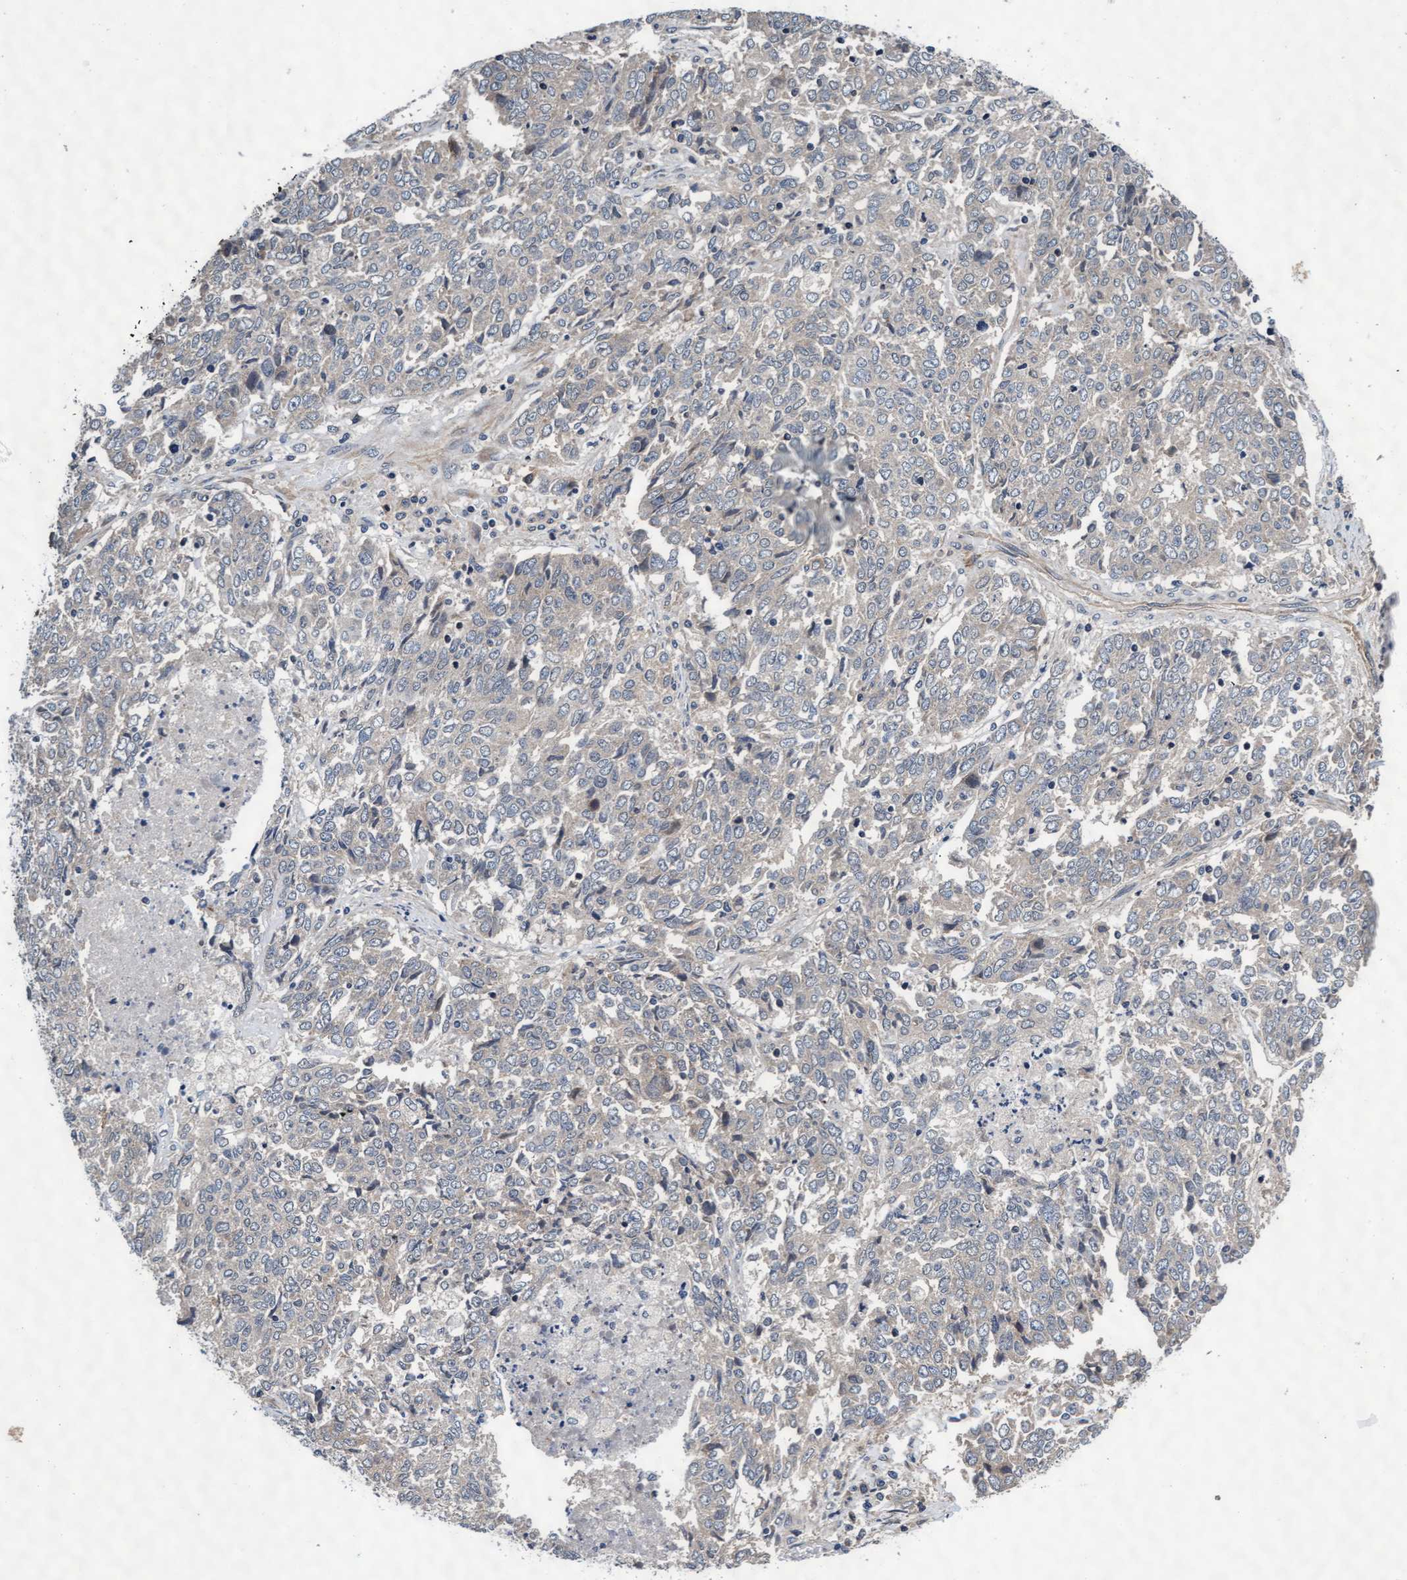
{"staining": {"intensity": "negative", "quantity": "none", "location": "none"}, "tissue": "endometrial cancer", "cell_type": "Tumor cells", "image_type": "cancer", "snomed": [{"axis": "morphology", "description": "Adenocarcinoma, NOS"}, {"axis": "topography", "description": "Endometrium"}], "caption": "An immunohistochemistry image of endometrial adenocarcinoma is shown. There is no staining in tumor cells of endometrial adenocarcinoma.", "gene": "EFCAB13", "patient": {"sex": "female", "age": 80}}